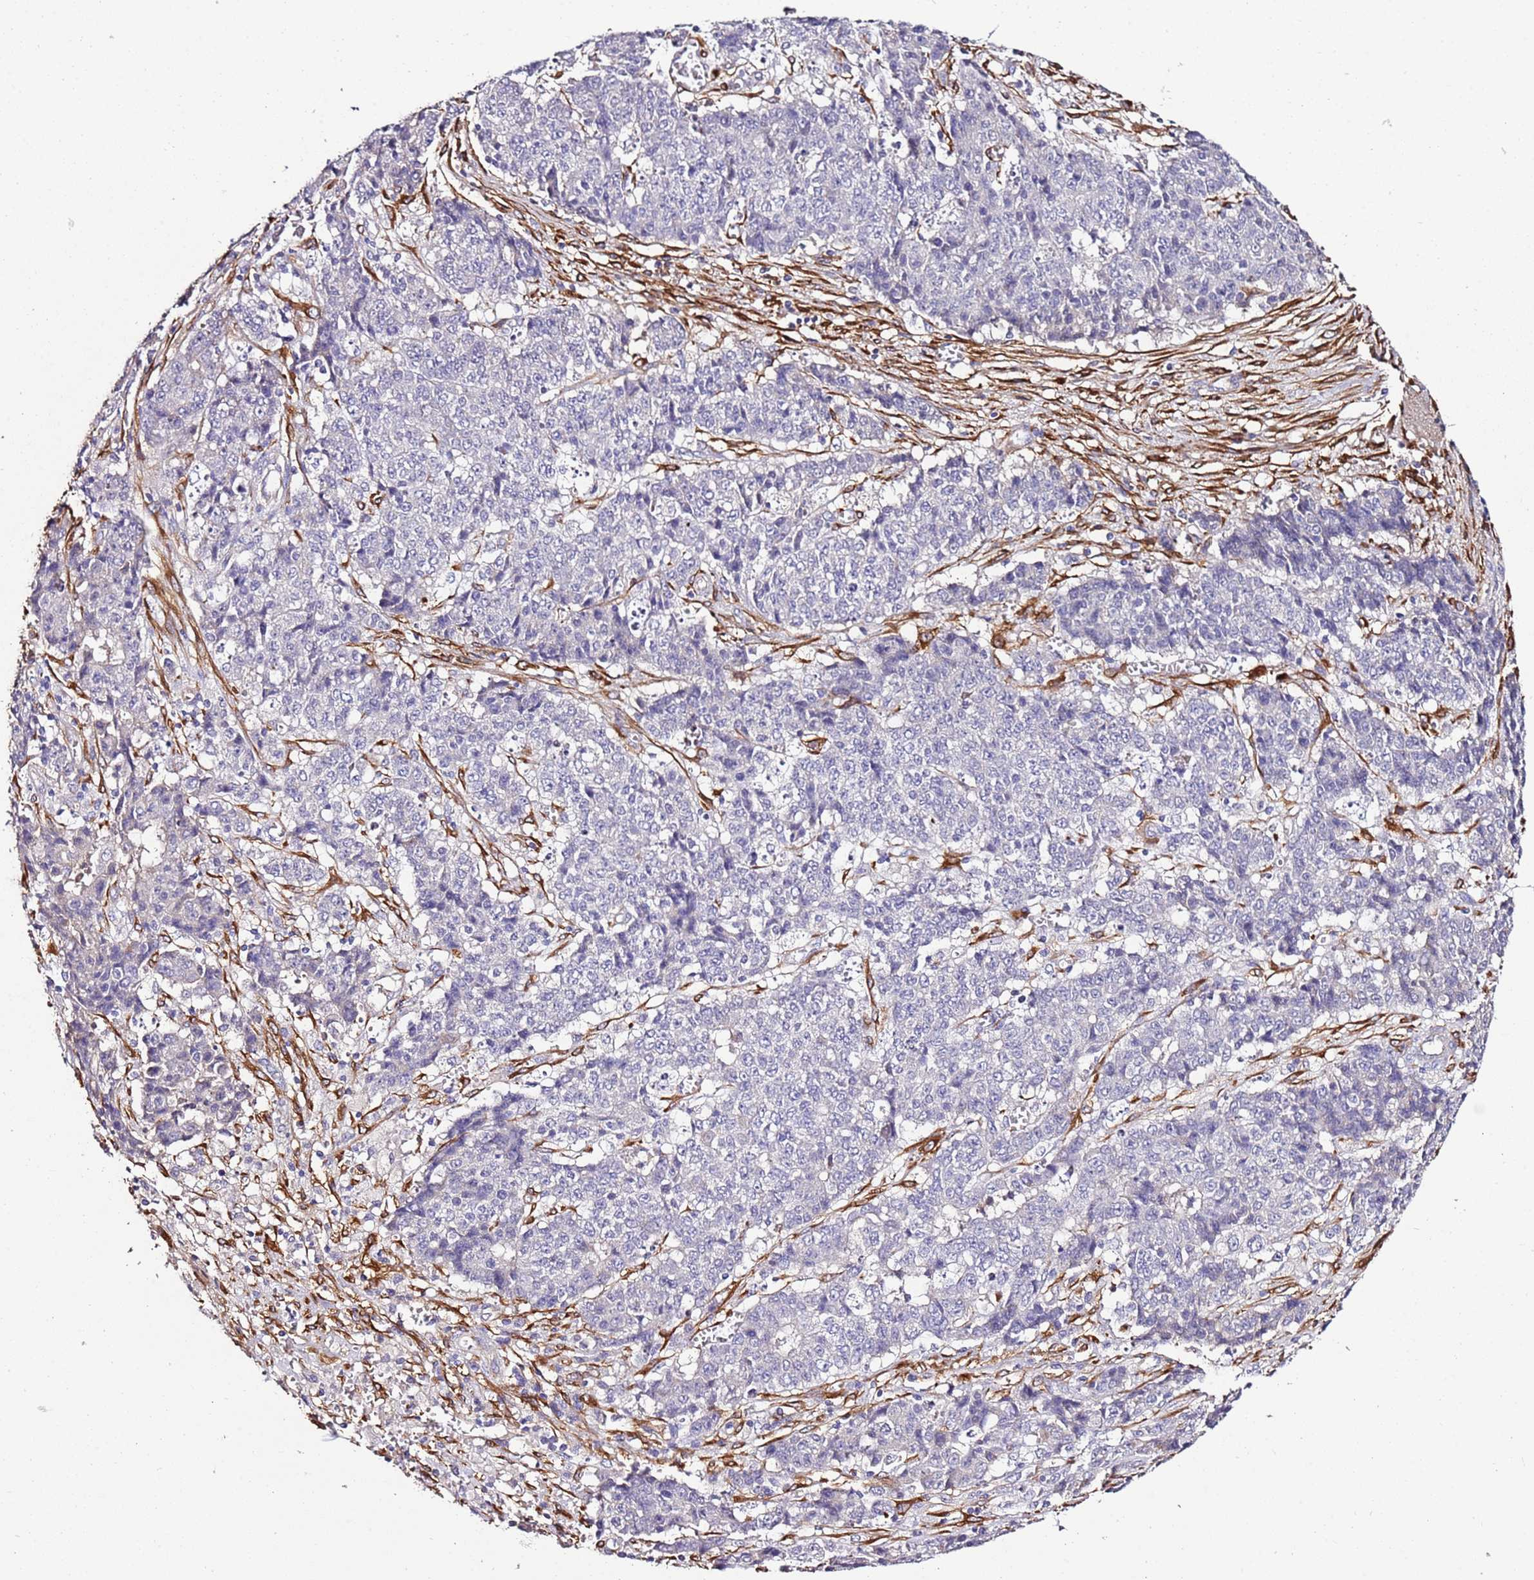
{"staining": {"intensity": "negative", "quantity": "none", "location": "none"}, "tissue": "ovarian cancer", "cell_type": "Tumor cells", "image_type": "cancer", "snomed": [{"axis": "morphology", "description": "Carcinoma, endometroid"}, {"axis": "topography", "description": "Ovary"}], "caption": "Immunohistochemistry (IHC) of ovarian cancer reveals no expression in tumor cells.", "gene": "FAM174C", "patient": {"sex": "female", "age": 42}}